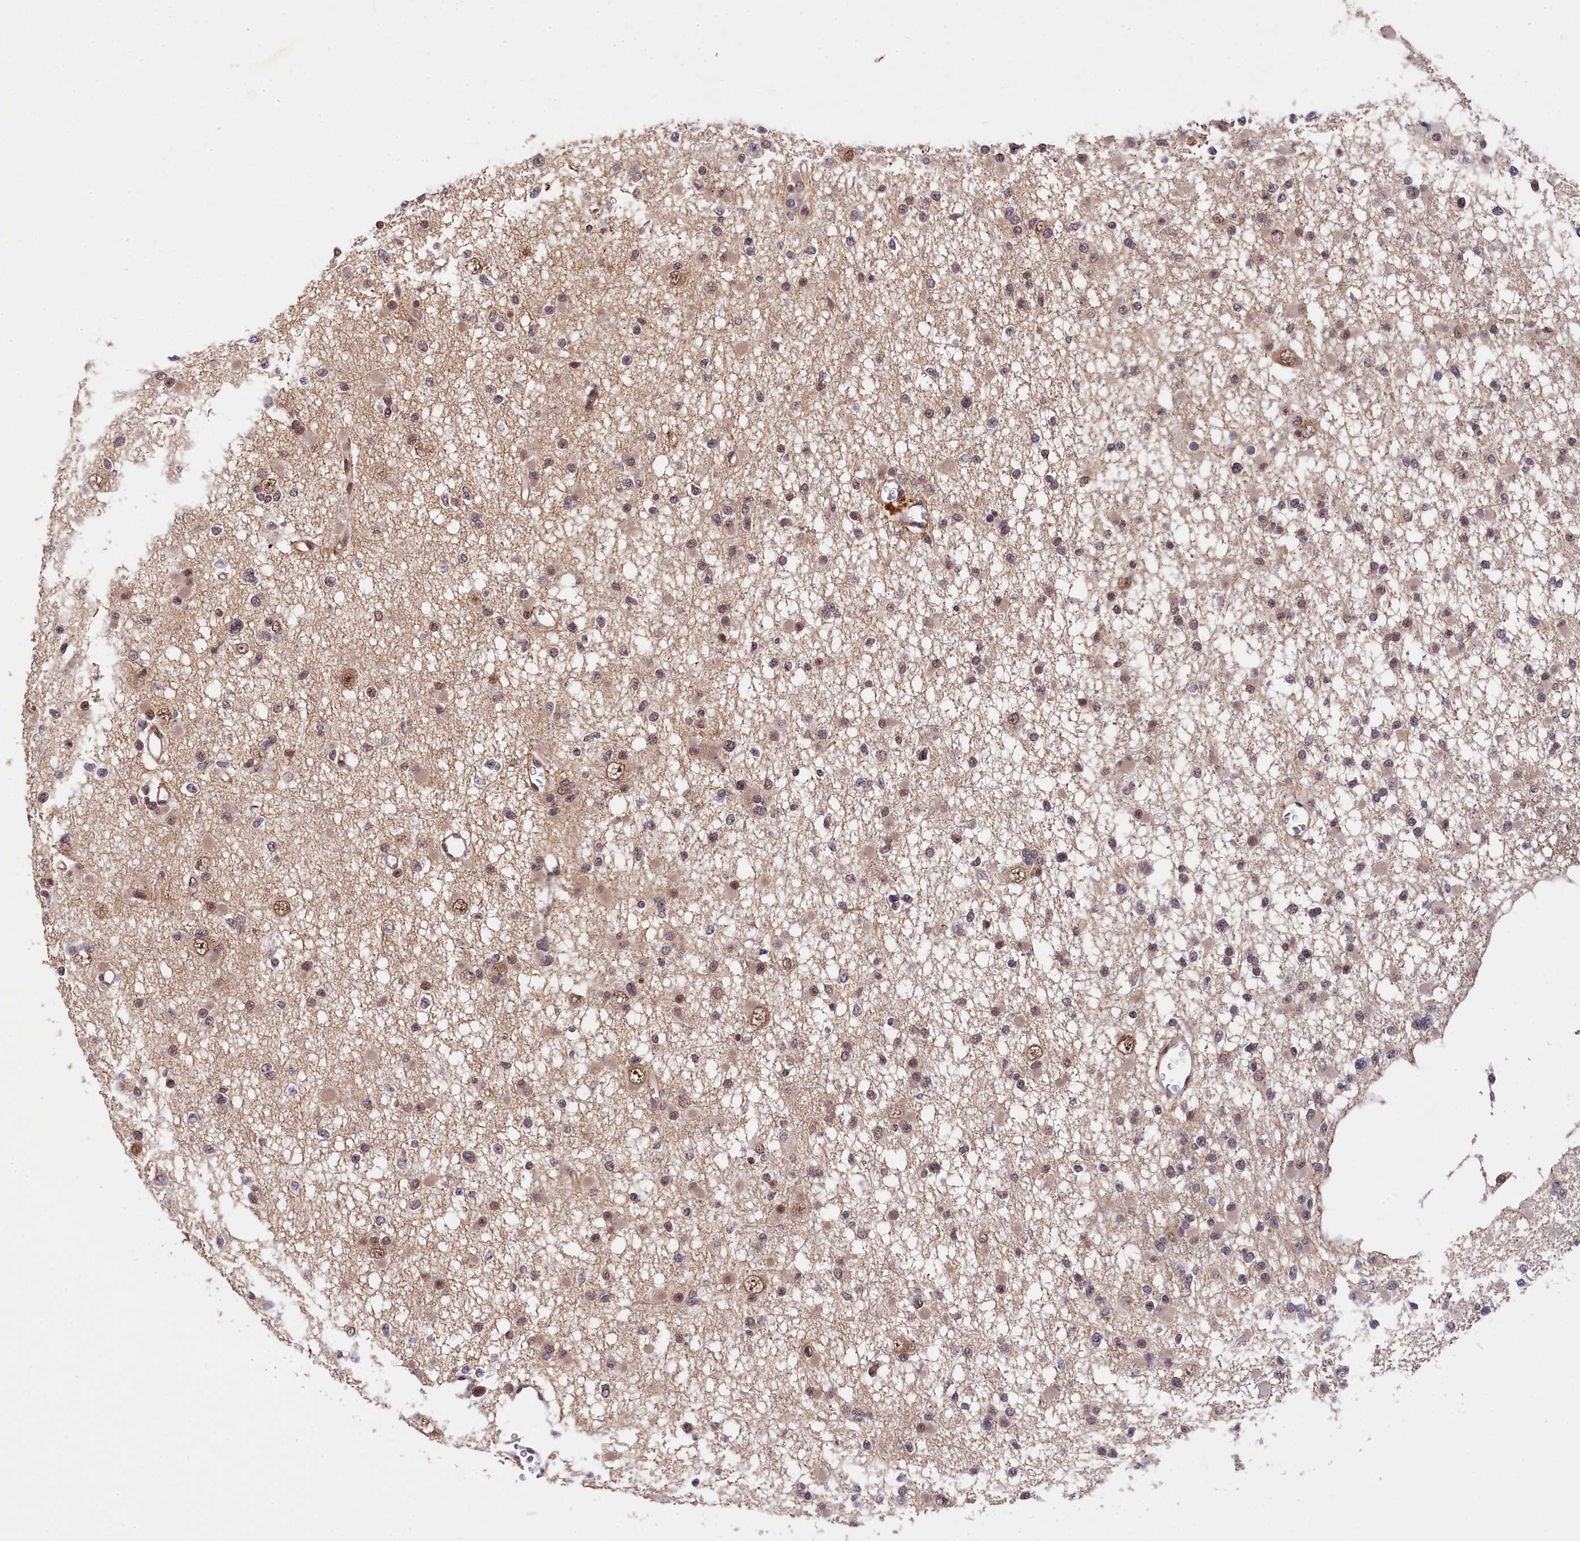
{"staining": {"intensity": "weak", "quantity": "25%-75%", "location": "nuclear"}, "tissue": "glioma", "cell_type": "Tumor cells", "image_type": "cancer", "snomed": [{"axis": "morphology", "description": "Glioma, malignant, Low grade"}, {"axis": "topography", "description": "Brain"}], "caption": "DAB immunohistochemical staining of human glioma displays weak nuclear protein expression in about 25%-75% of tumor cells.", "gene": "ADIG", "patient": {"sex": "female", "age": 22}}